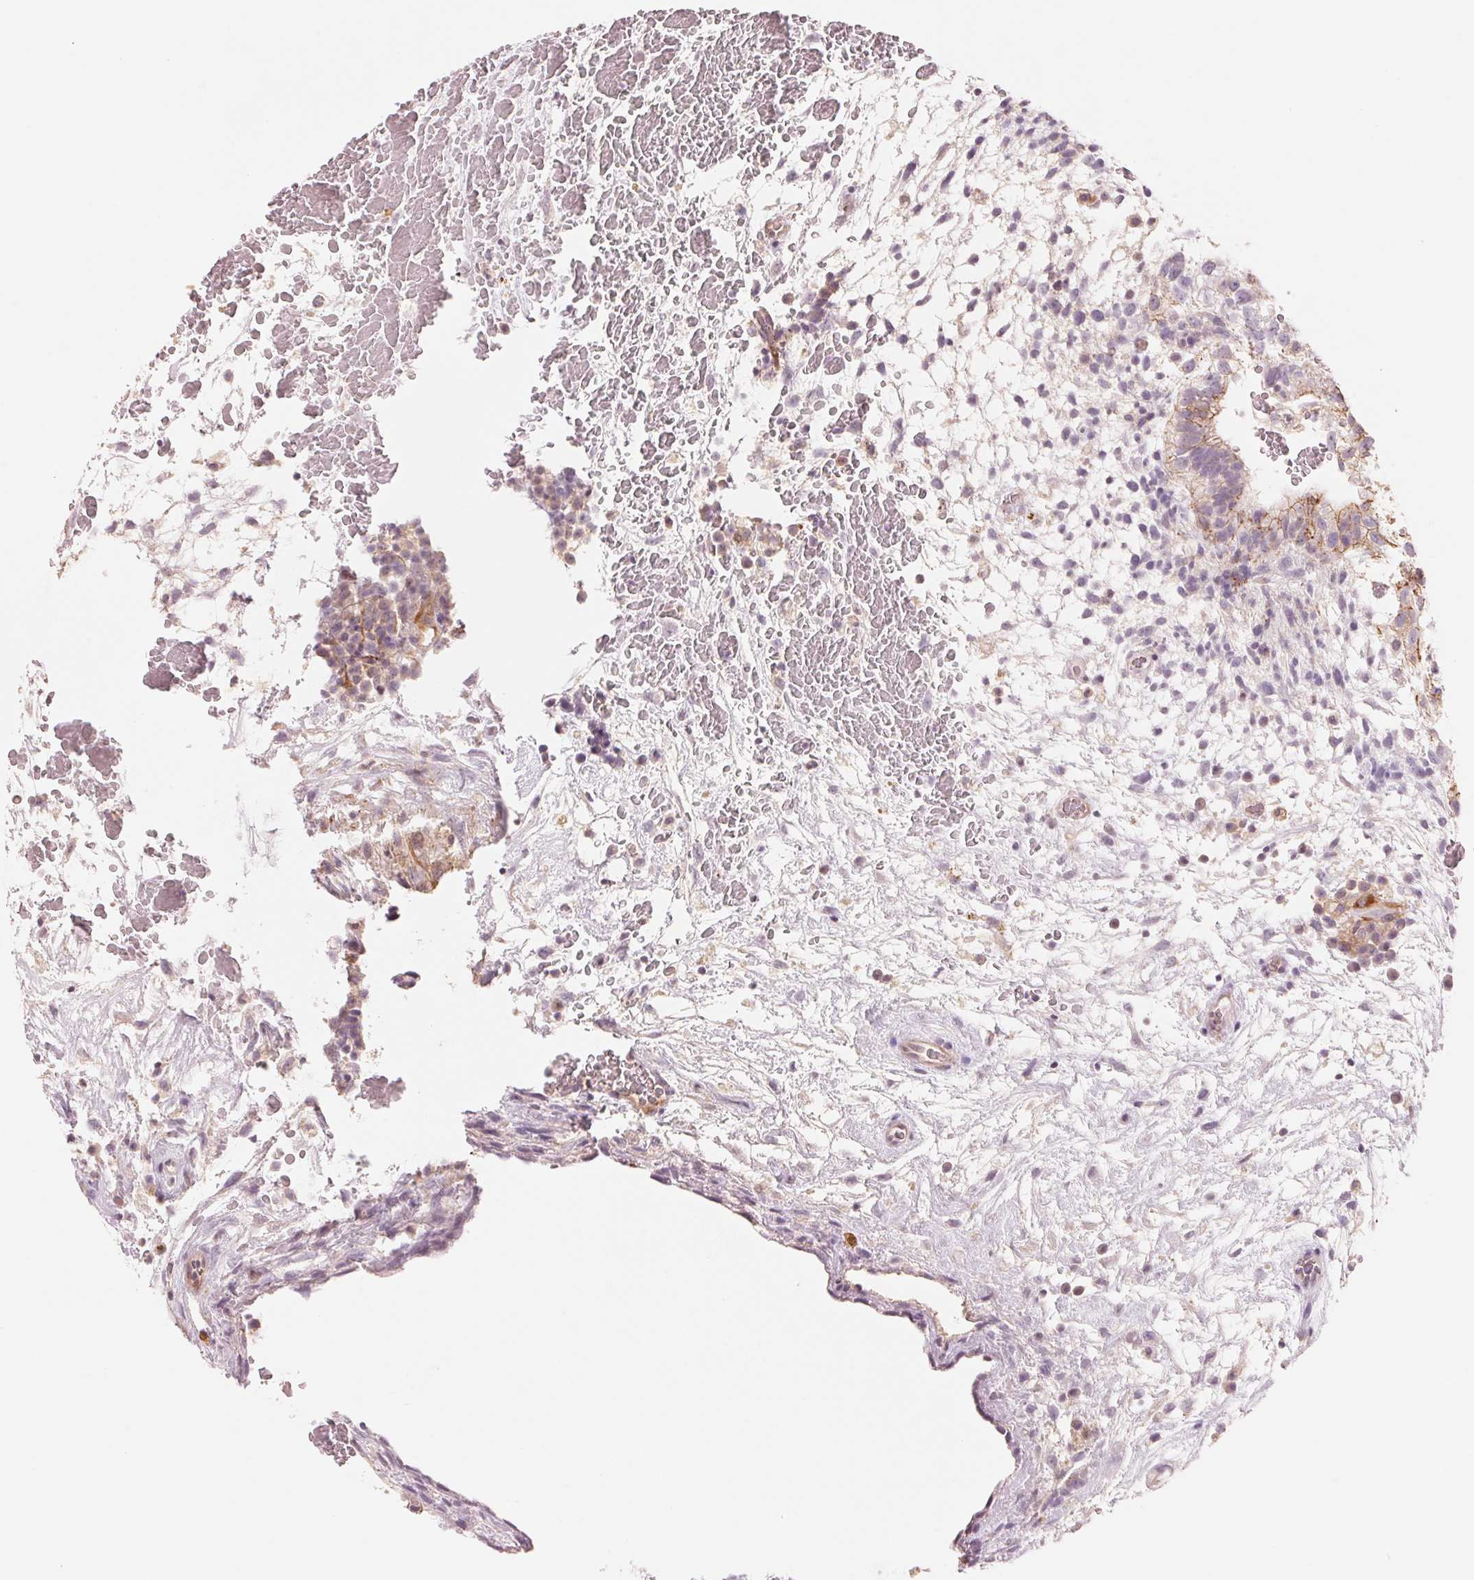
{"staining": {"intensity": "moderate", "quantity": "25%-75%", "location": "cytoplasmic/membranous"}, "tissue": "testis cancer", "cell_type": "Tumor cells", "image_type": "cancer", "snomed": [{"axis": "morphology", "description": "Normal tissue, NOS"}, {"axis": "morphology", "description": "Carcinoma, Embryonal, NOS"}, {"axis": "topography", "description": "Testis"}], "caption": "Testis cancer (embryonal carcinoma) tissue demonstrates moderate cytoplasmic/membranous staining in about 25%-75% of tumor cells", "gene": "SLC17A4", "patient": {"sex": "male", "age": 32}}